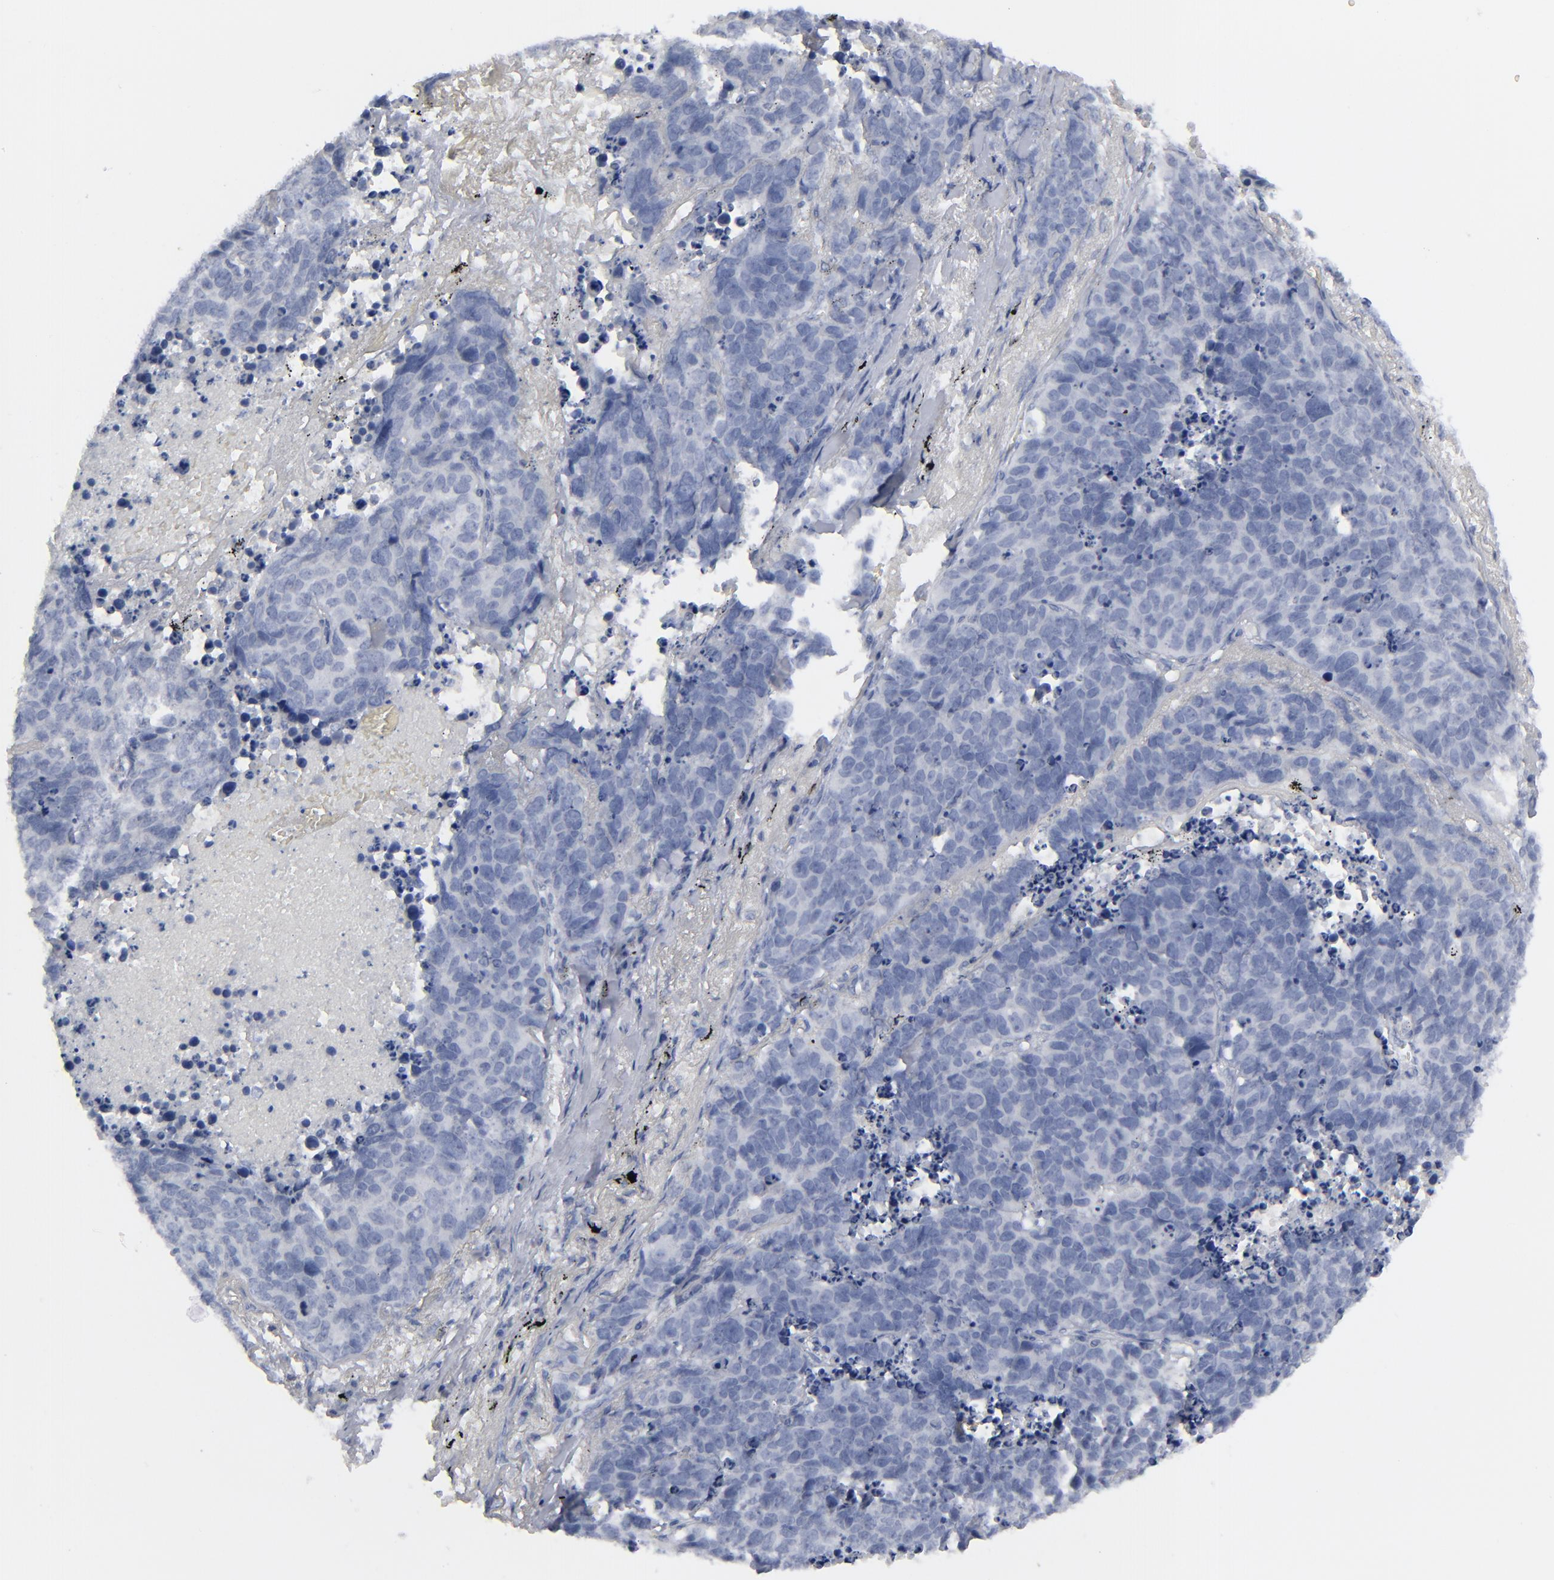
{"staining": {"intensity": "negative", "quantity": "none", "location": "none"}, "tissue": "lung cancer", "cell_type": "Tumor cells", "image_type": "cancer", "snomed": [{"axis": "morphology", "description": "Carcinoid, malignant, NOS"}, {"axis": "topography", "description": "Lung"}], "caption": "Human lung cancer stained for a protein using immunohistochemistry demonstrates no staining in tumor cells.", "gene": "MSLN", "patient": {"sex": "male", "age": 60}}